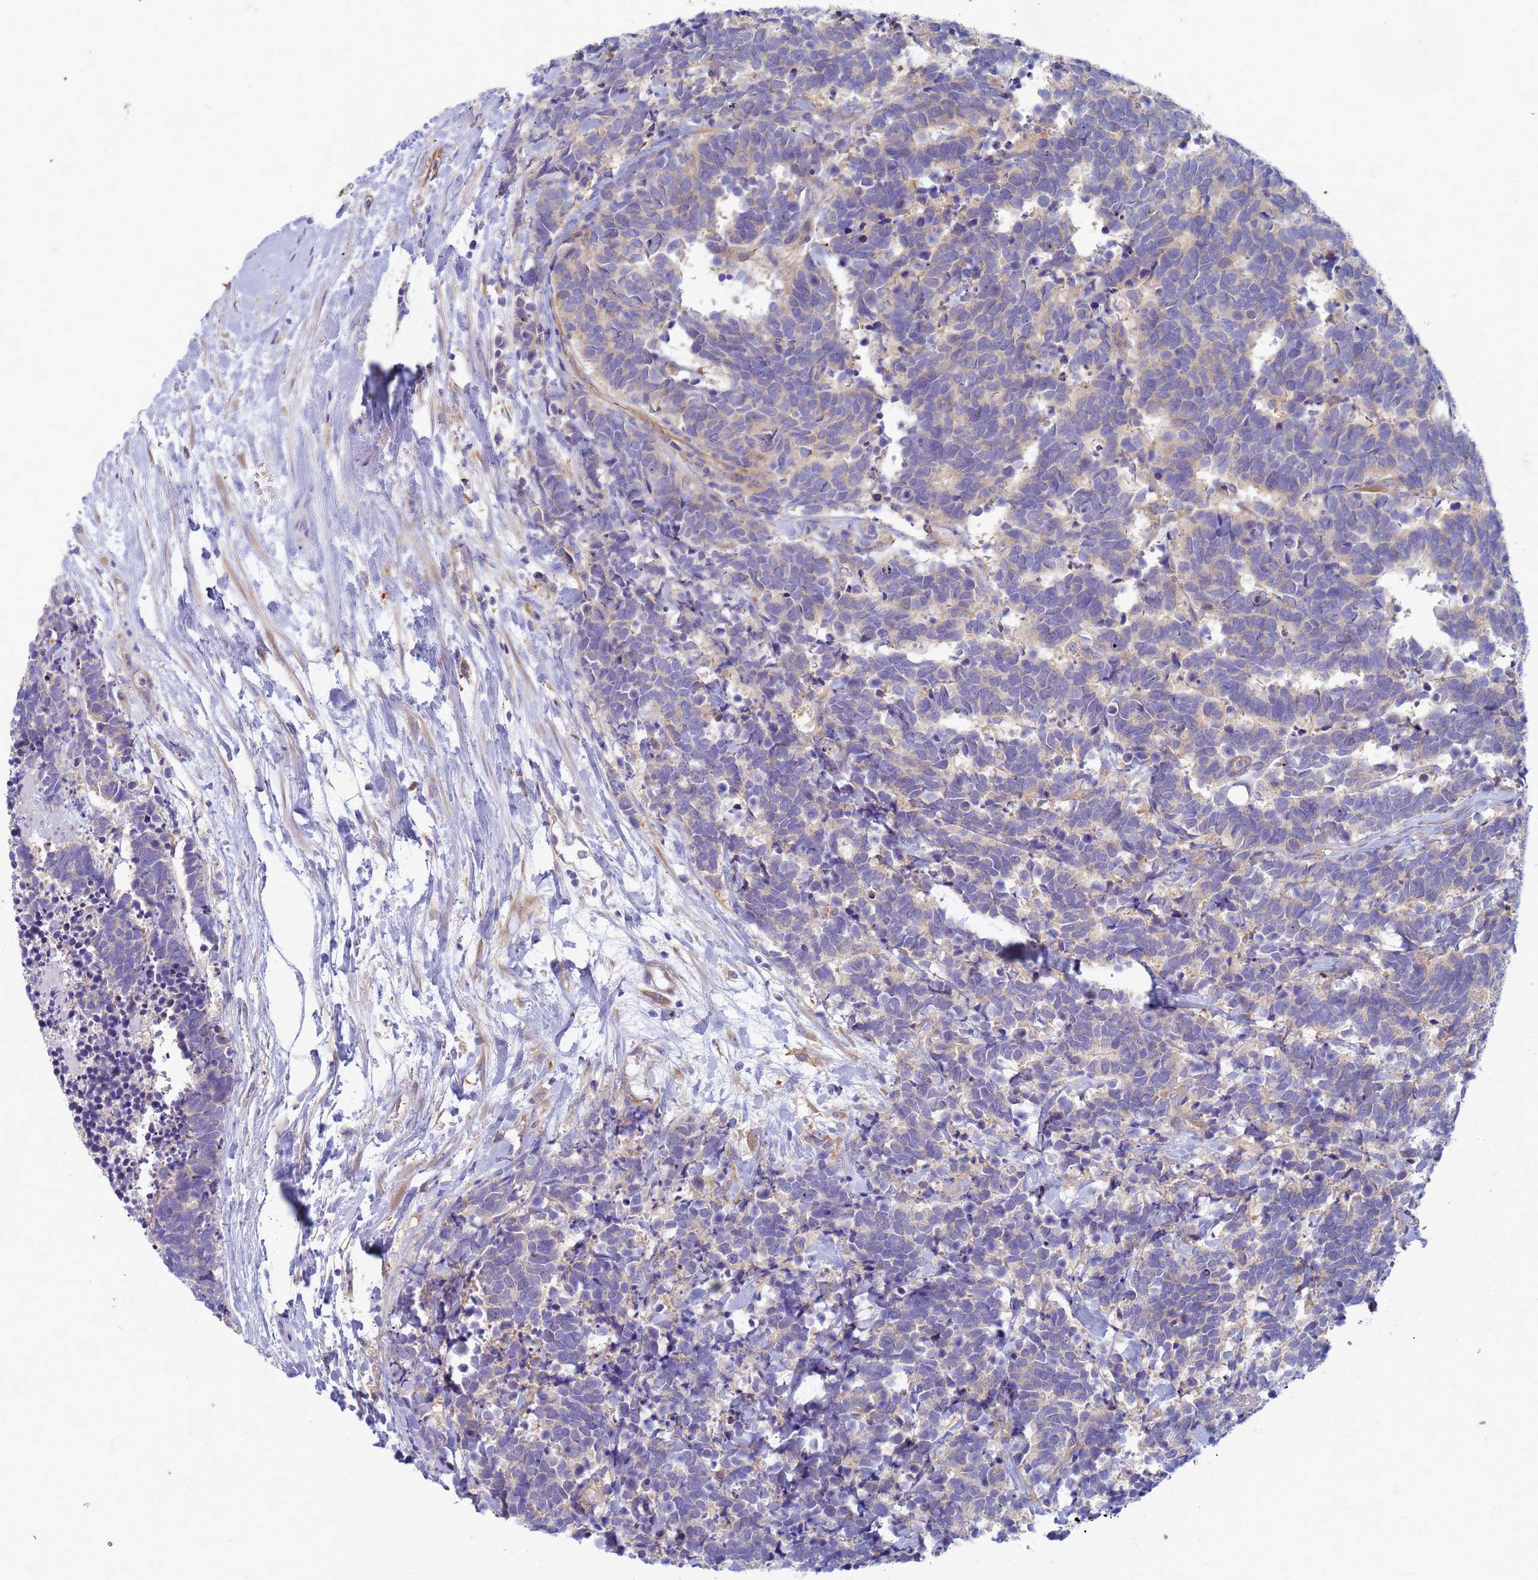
{"staining": {"intensity": "weak", "quantity": "<25%", "location": "cytoplasmic/membranous"}, "tissue": "carcinoid", "cell_type": "Tumor cells", "image_type": "cancer", "snomed": [{"axis": "morphology", "description": "Carcinoma, NOS"}, {"axis": "morphology", "description": "Carcinoid, malignant, NOS"}, {"axis": "topography", "description": "Prostate"}], "caption": "The micrograph exhibits no significant staining in tumor cells of carcinoid.", "gene": "EEA1", "patient": {"sex": "male", "age": 57}}